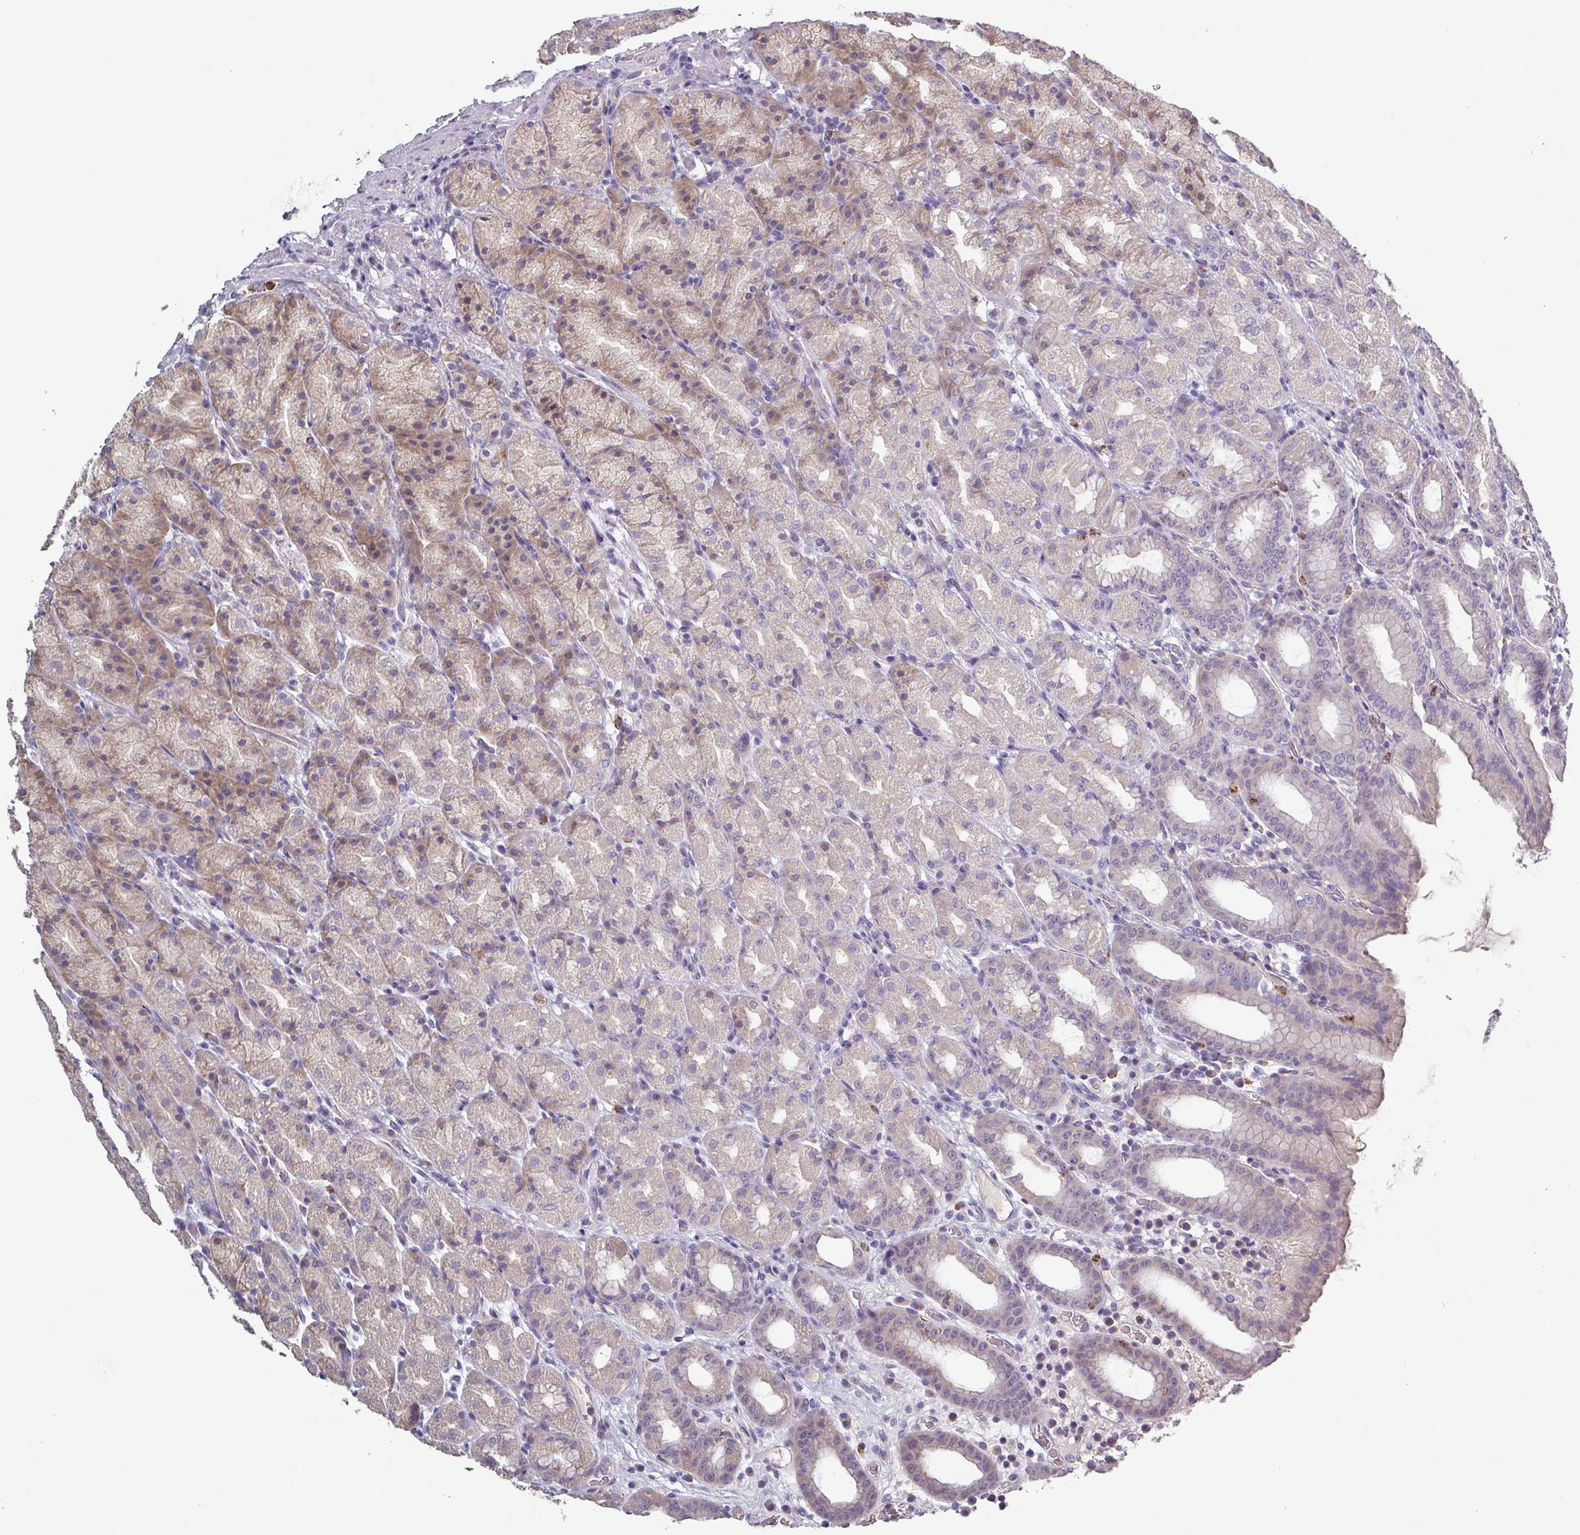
{"staining": {"intensity": "weak", "quantity": "25%-75%", "location": "cytoplasmic/membranous"}, "tissue": "stomach", "cell_type": "Glandular cells", "image_type": "normal", "snomed": [{"axis": "morphology", "description": "Normal tissue, NOS"}, {"axis": "topography", "description": "Stomach, upper"}, {"axis": "topography", "description": "Stomach"}], "caption": "The image displays immunohistochemical staining of unremarkable stomach. There is weak cytoplasmic/membranous positivity is identified in approximately 25%-75% of glandular cells. (IHC, brightfield microscopy, high magnification).", "gene": "PRAMEF7", "patient": {"sex": "male", "age": 68}}